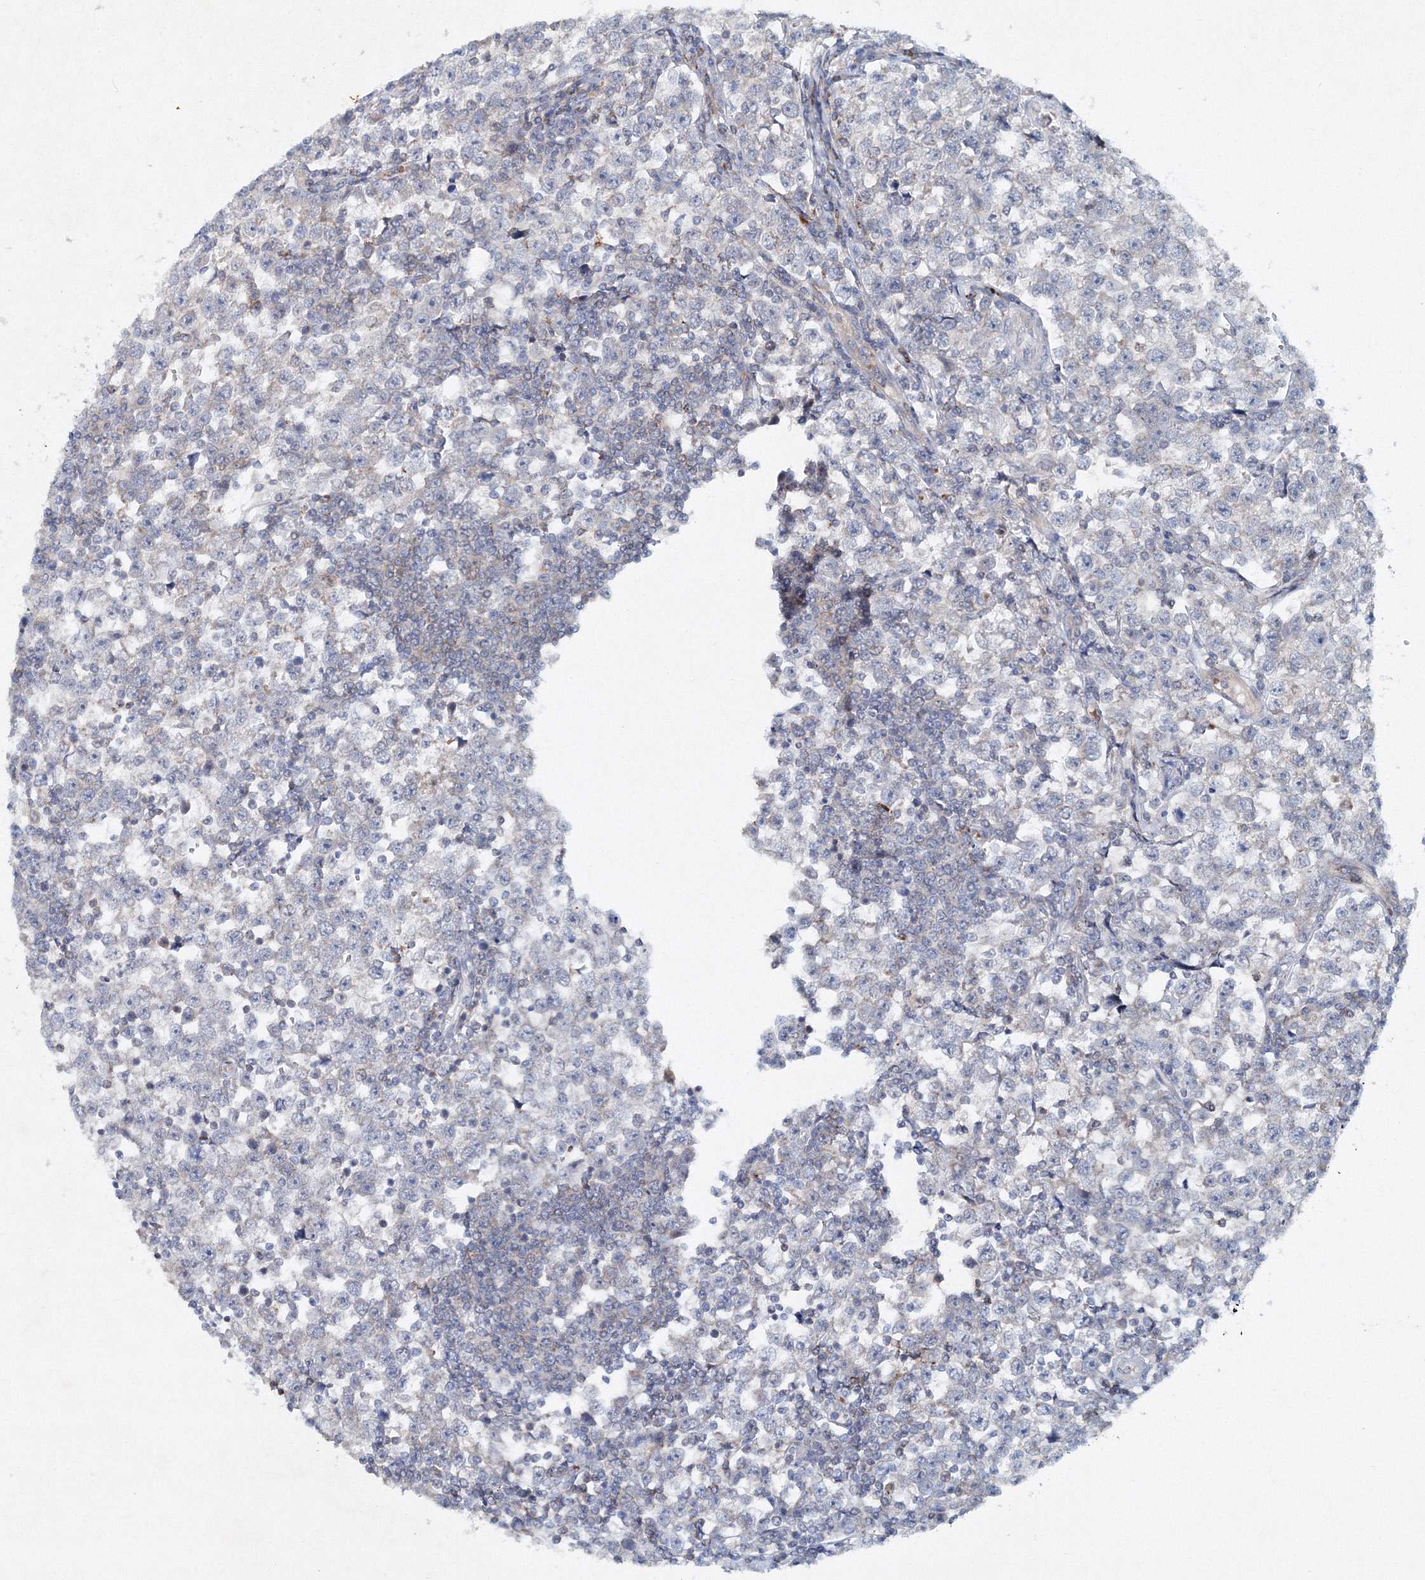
{"staining": {"intensity": "negative", "quantity": "none", "location": "none"}, "tissue": "testis cancer", "cell_type": "Tumor cells", "image_type": "cancer", "snomed": [{"axis": "morphology", "description": "Normal tissue, NOS"}, {"axis": "morphology", "description": "Seminoma, NOS"}, {"axis": "topography", "description": "Testis"}], "caption": "IHC of testis seminoma displays no staining in tumor cells.", "gene": "SH3BP5", "patient": {"sex": "male", "age": 43}}